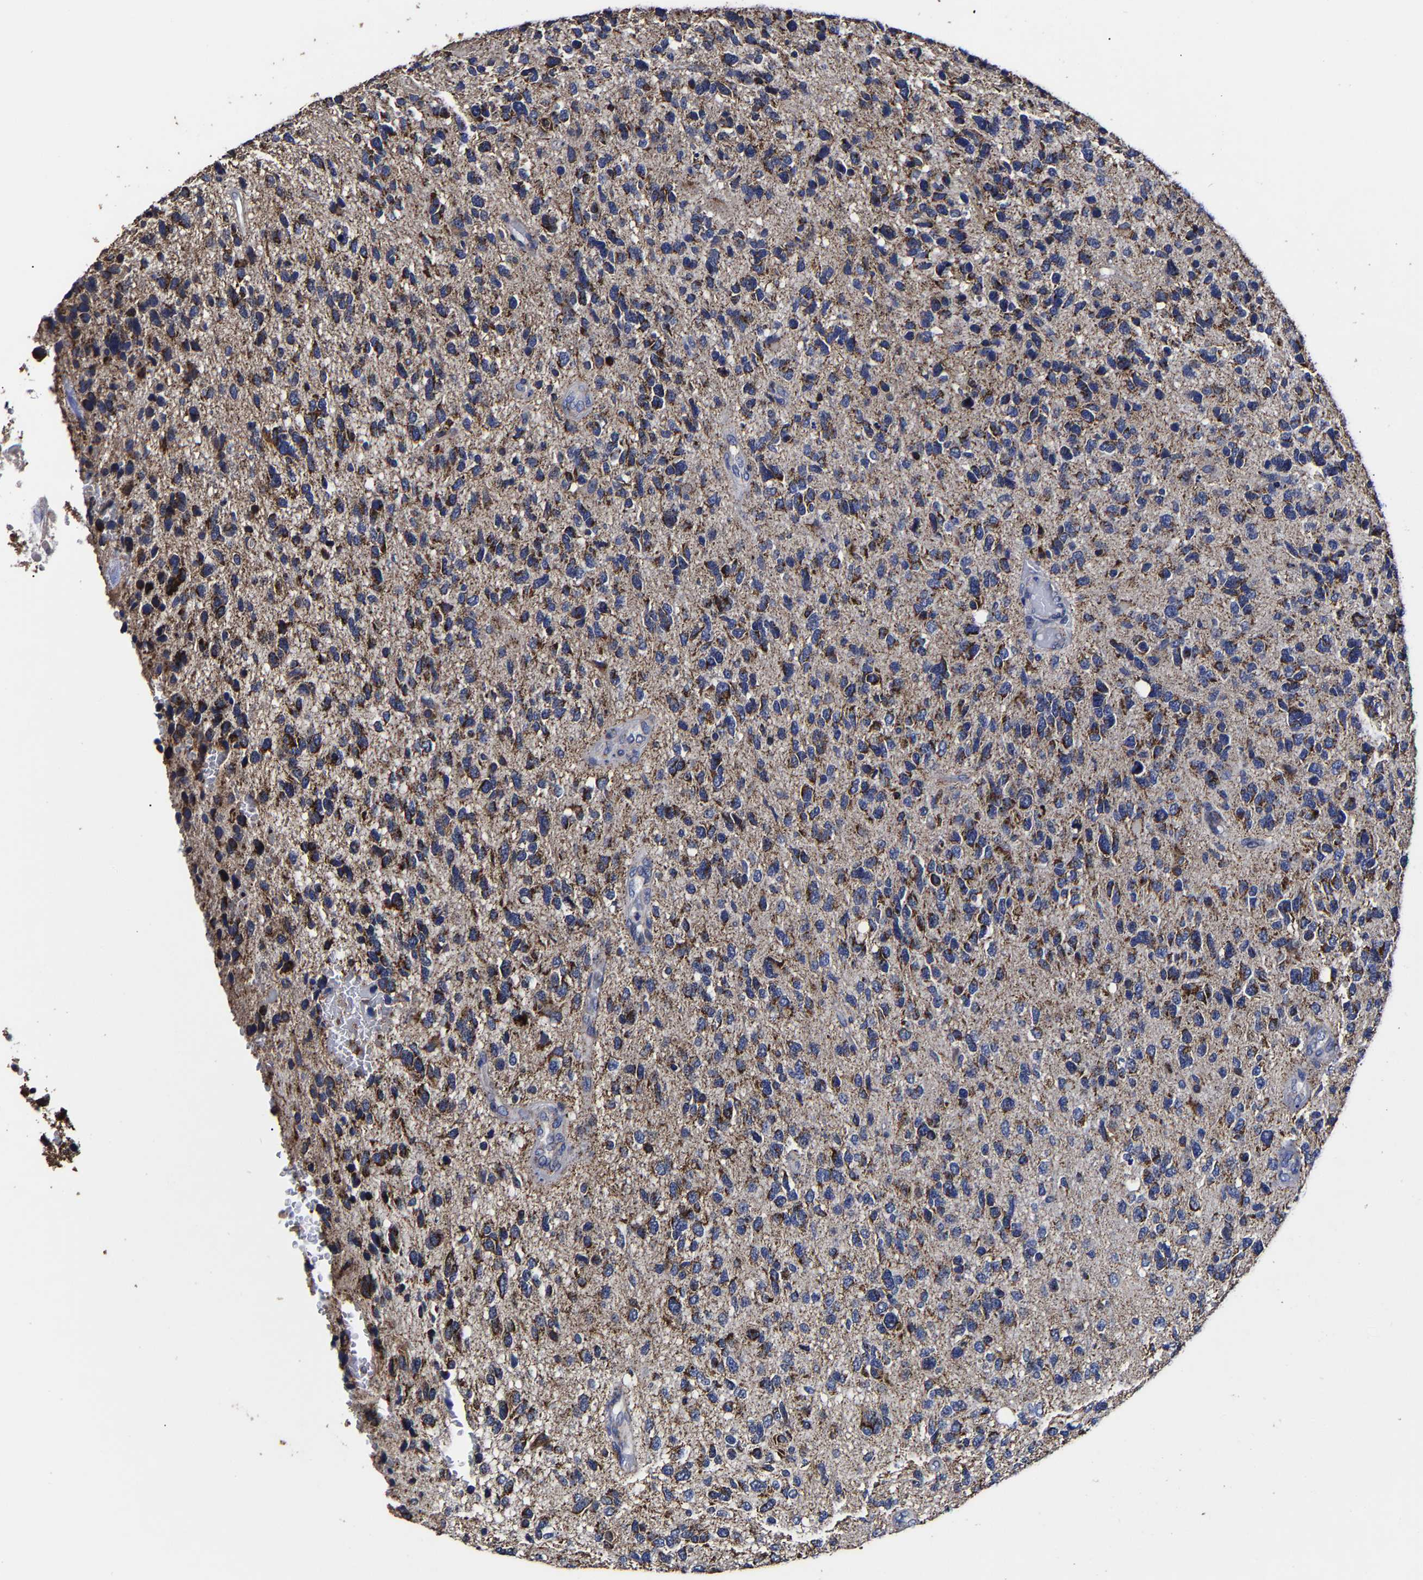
{"staining": {"intensity": "moderate", "quantity": "25%-75%", "location": "cytoplasmic/membranous"}, "tissue": "glioma", "cell_type": "Tumor cells", "image_type": "cancer", "snomed": [{"axis": "morphology", "description": "Glioma, malignant, High grade"}, {"axis": "topography", "description": "Brain"}], "caption": "Immunohistochemistry (IHC) of glioma shows medium levels of moderate cytoplasmic/membranous staining in approximately 25%-75% of tumor cells.", "gene": "AASS", "patient": {"sex": "female", "age": 58}}